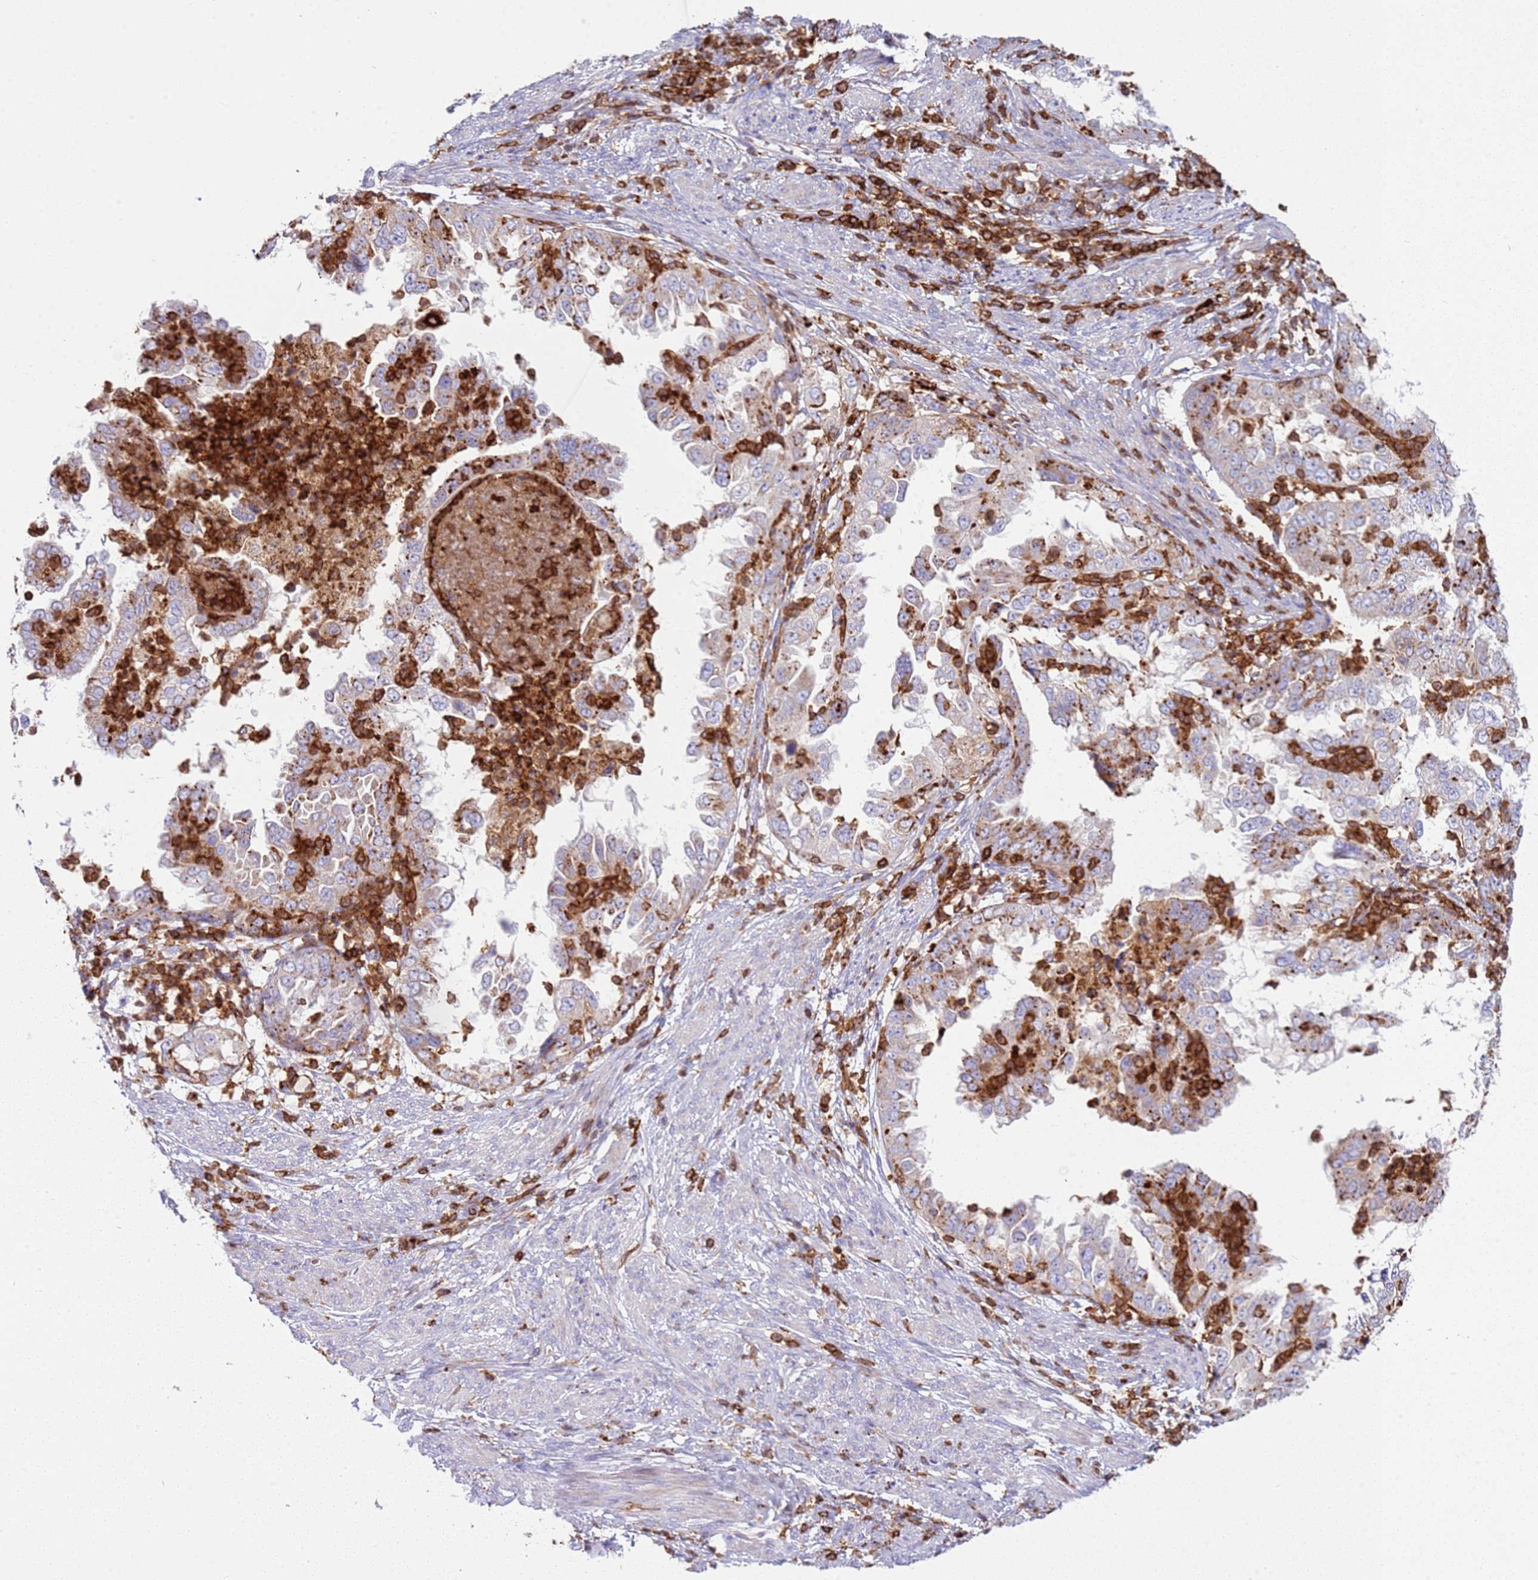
{"staining": {"intensity": "weak", "quantity": "25%-75%", "location": "cytoplasmic/membranous"}, "tissue": "endometrial cancer", "cell_type": "Tumor cells", "image_type": "cancer", "snomed": [{"axis": "morphology", "description": "Adenocarcinoma, NOS"}, {"axis": "topography", "description": "Endometrium"}], "caption": "Brown immunohistochemical staining in endometrial adenocarcinoma demonstrates weak cytoplasmic/membranous positivity in approximately 25%-75% of tumor cells.", "gene": "TTPAL", "patient": {"sex": "female", "age": 85}}